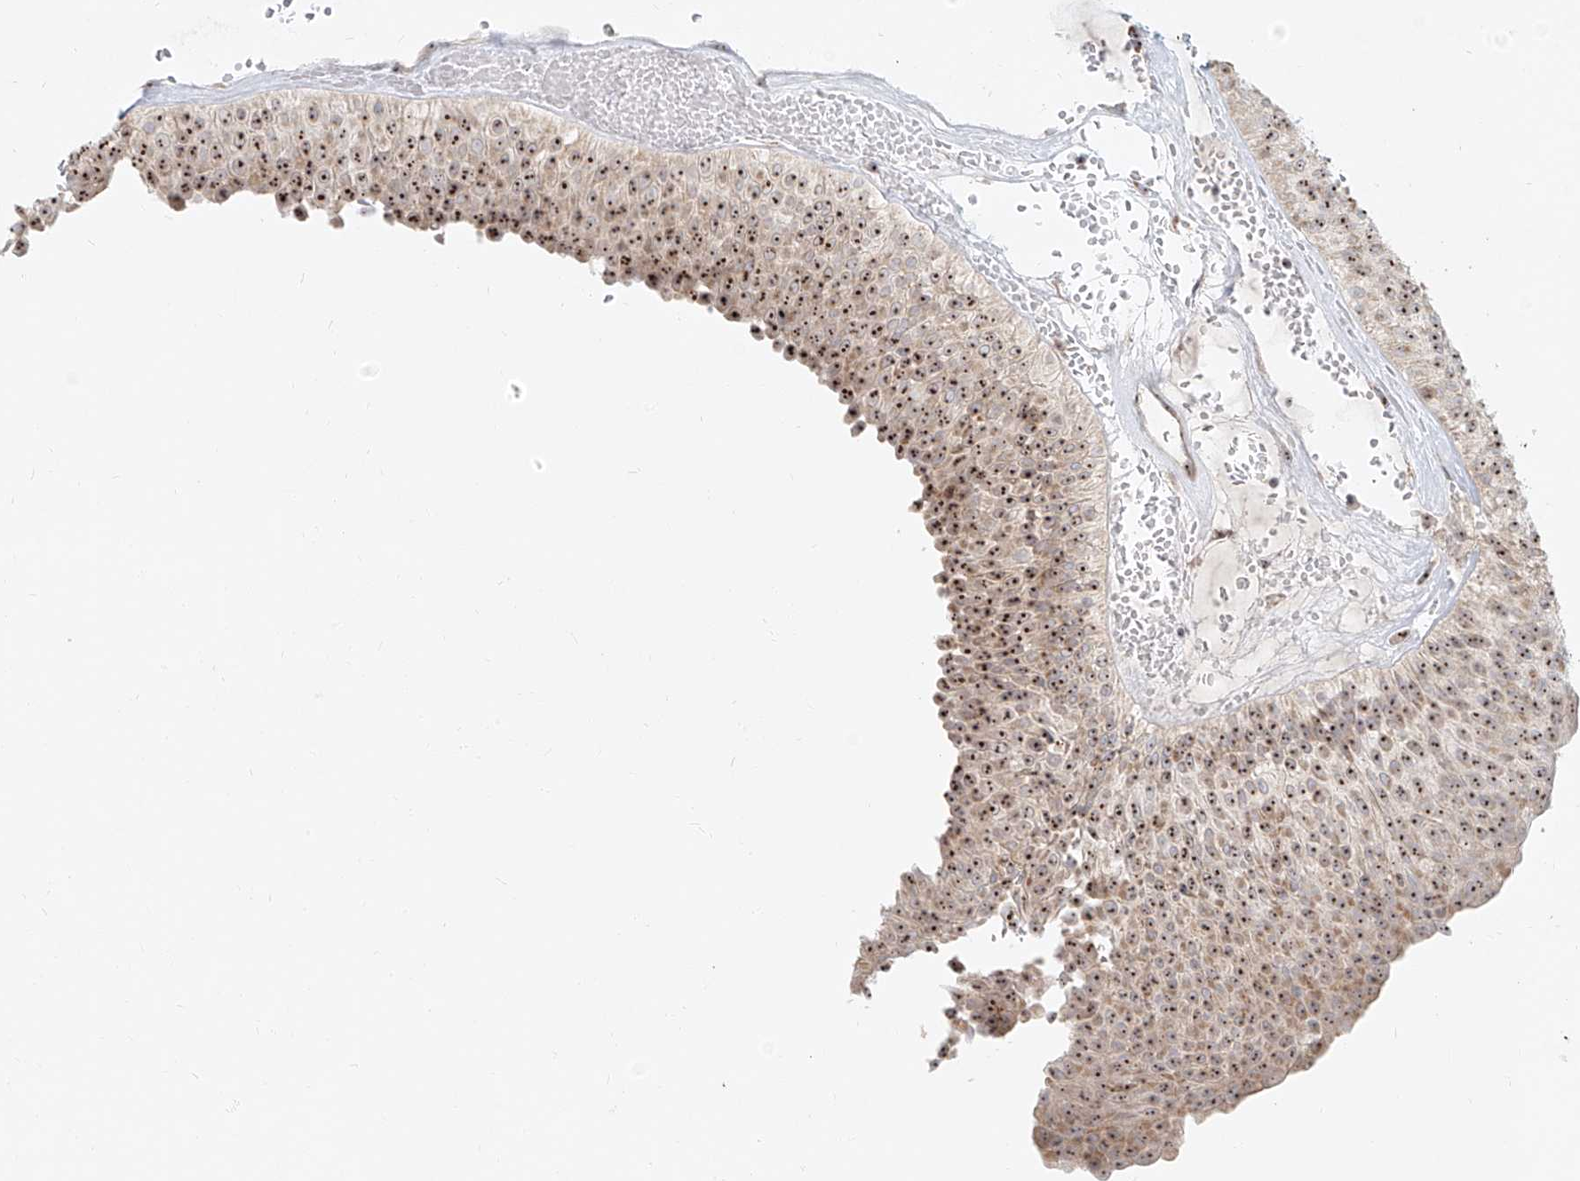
{"staining": {"intensity": "strong", "quantity": ">75%", "location": "nuclear"}, "tissue": "urothelial cancer", "cell_type": "Tumor cells", "image_type": "cancer", "snomed": [{"axis": "morphology", "description": "Urothelial carcinoma, Low grade"}, {"axis": "topography", "description": "Urinary bladder"}], "caption": "Tumor cells exhibit high levels of strong nuclear staining in about >75% of cells in urothelial cancer.", "gene": "BYSL", "patient": {"sex": "male", "age": 78}}